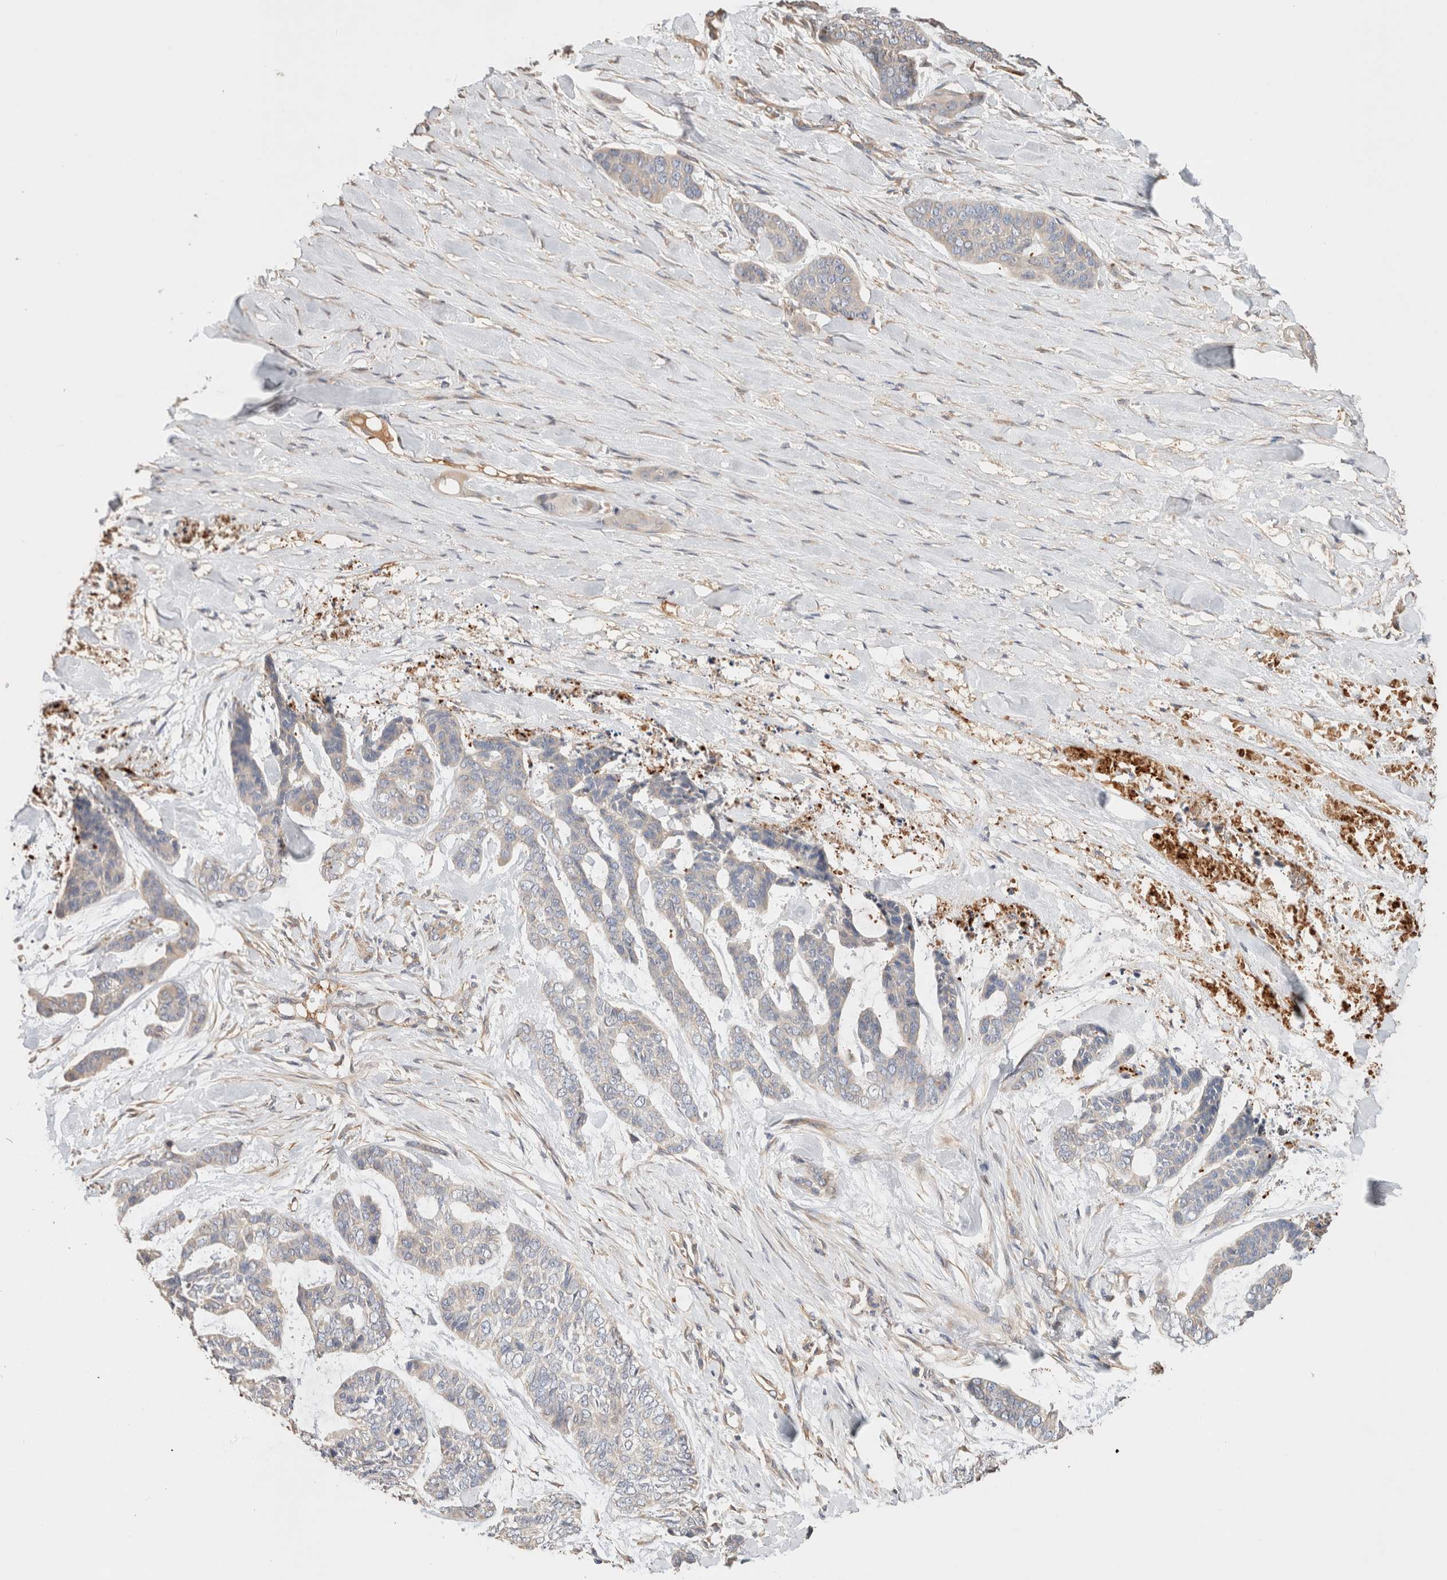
{"staining": {"intensity": "negative", "quantity": "none", "location": "none"}, "tissue": "skin cancer", "cell_type": "Tumor cells", "image_type": "cancer", "snomed": [{"axis": "morphology", "description": "Basal cell carcinoma"}, {"axis": "topography", "description": "Skin"}], "caption": "A histopathology image of human basal cell carcinoma (skin) is negative for staining in tumor cells.", "gene": "PROS1", "patient": {"sex": "female", "age": 64}}